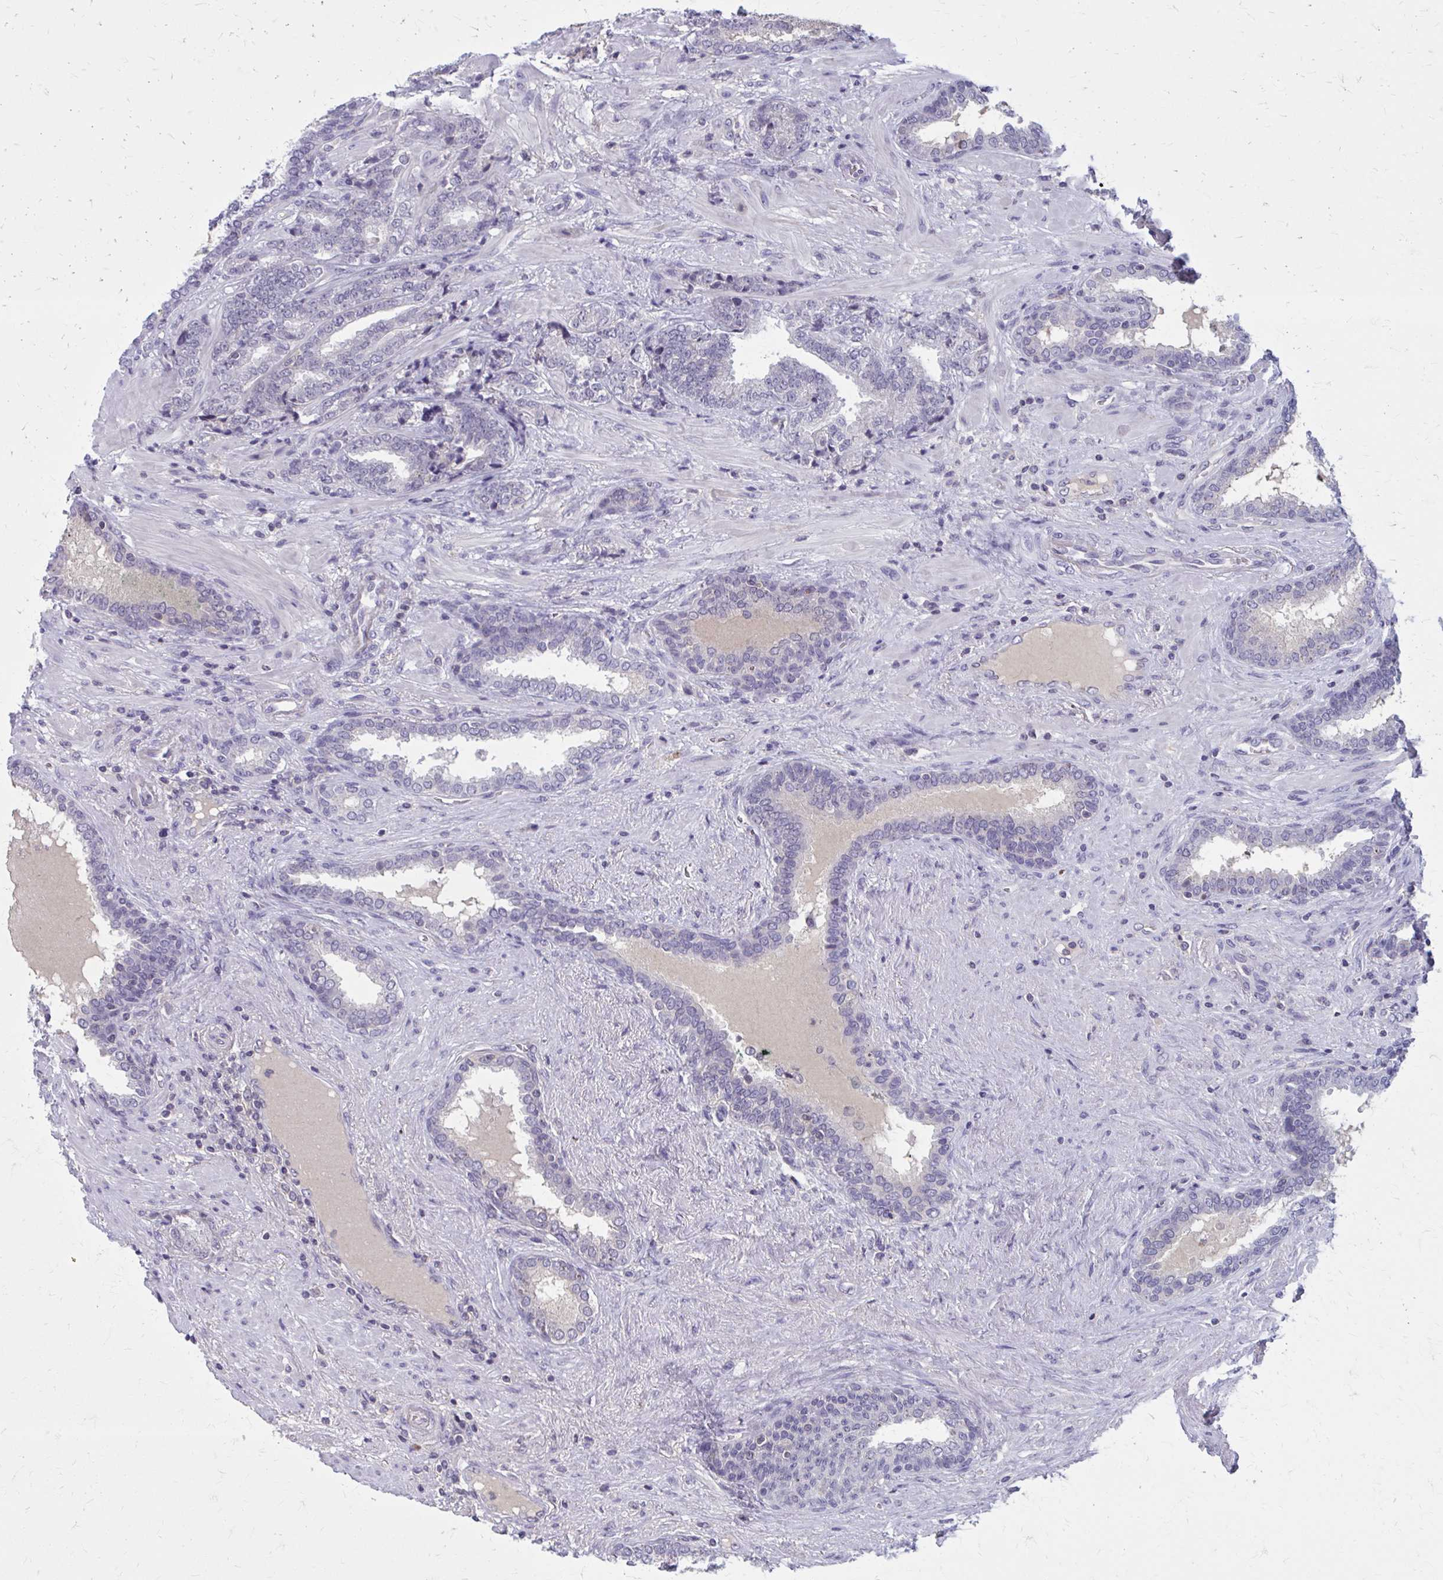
{"staining": {"intensity": "negative", "quantity": "none", "location": "none"}, "tissue": "prostate cancer", "cell_type": "Tumor cells", "image_type": "cancer", "snomed": [{"axis": "morphology", "description": "Adenocarcinoma, High grade"}, {"axis": "topography", "description": "Prostate"}], "caption": "Immunohistochemistry photomicrograph of neoplastic tissue: human prostate adenocarcinoma (high-grade) stained with DAB (3,3'-diaminobenzidine) exhibits no significant protein positivity in tumor cells.", "gene": "OR4A47", "patient": {"sex": "male", "age": 72}}